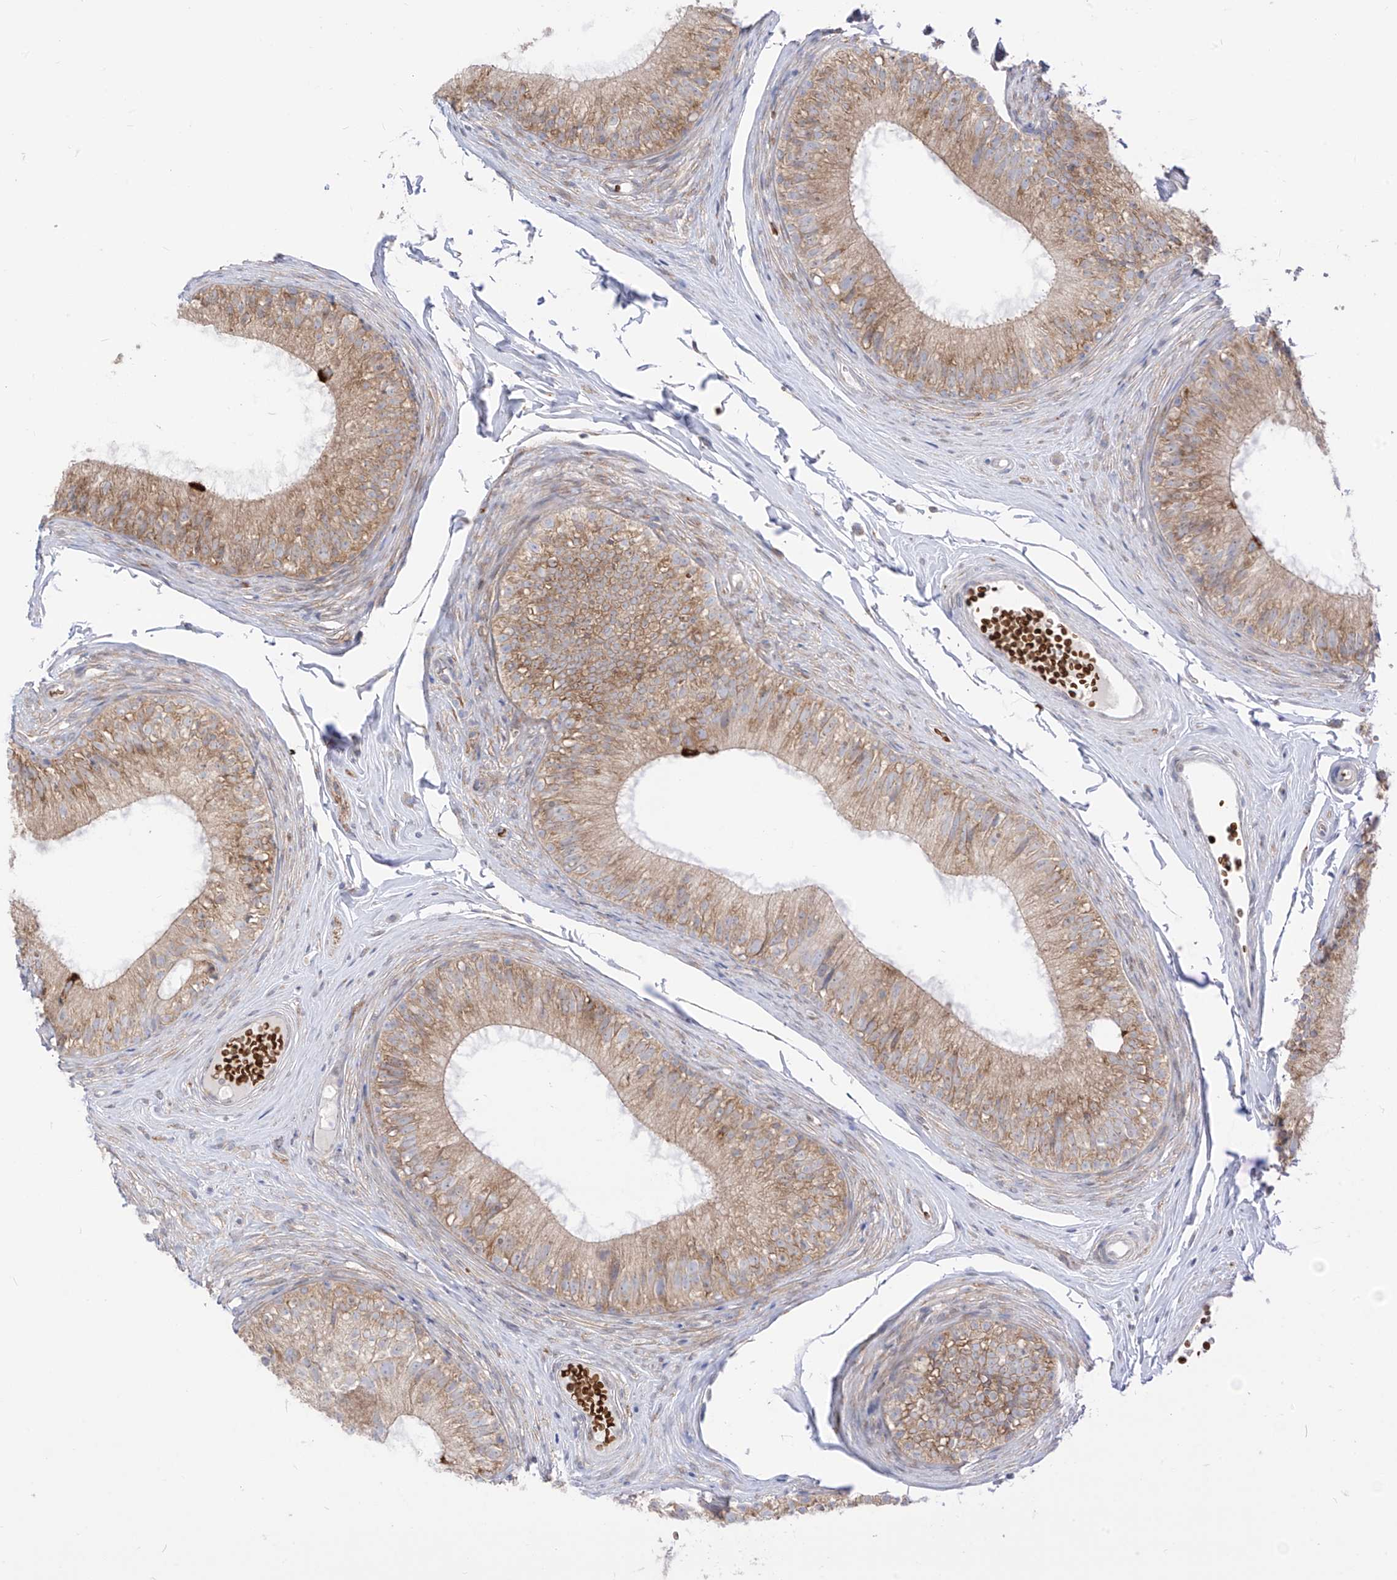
{"staining": {"intensity": "weak", "quantity": ">75%", "location": "cytoplasmic/membranous"}, "tissue": "epididymis", "cell_type": "Glandular cells", "image_type": "normal", "snomed": [{"axis": "morphology", "description": "Normal tissue, NOS"}, {"axis": "morphology", "description": "Seminoma in situ"}, {"axis": "topography", "description": "Testis"}, {"axis": "topography", "description": "Epididymis"}], "caption": "High-power microscopy captured an immunohistochemistry (IHC) histopathology image of benign epididymis, revealing weak cytoplasmic/membranous staining in about >75% of glandular cells. Nuclei are stained in blue.", "gene": "ARHGEF40", "patient": {"sex": "male", "age": 28}}